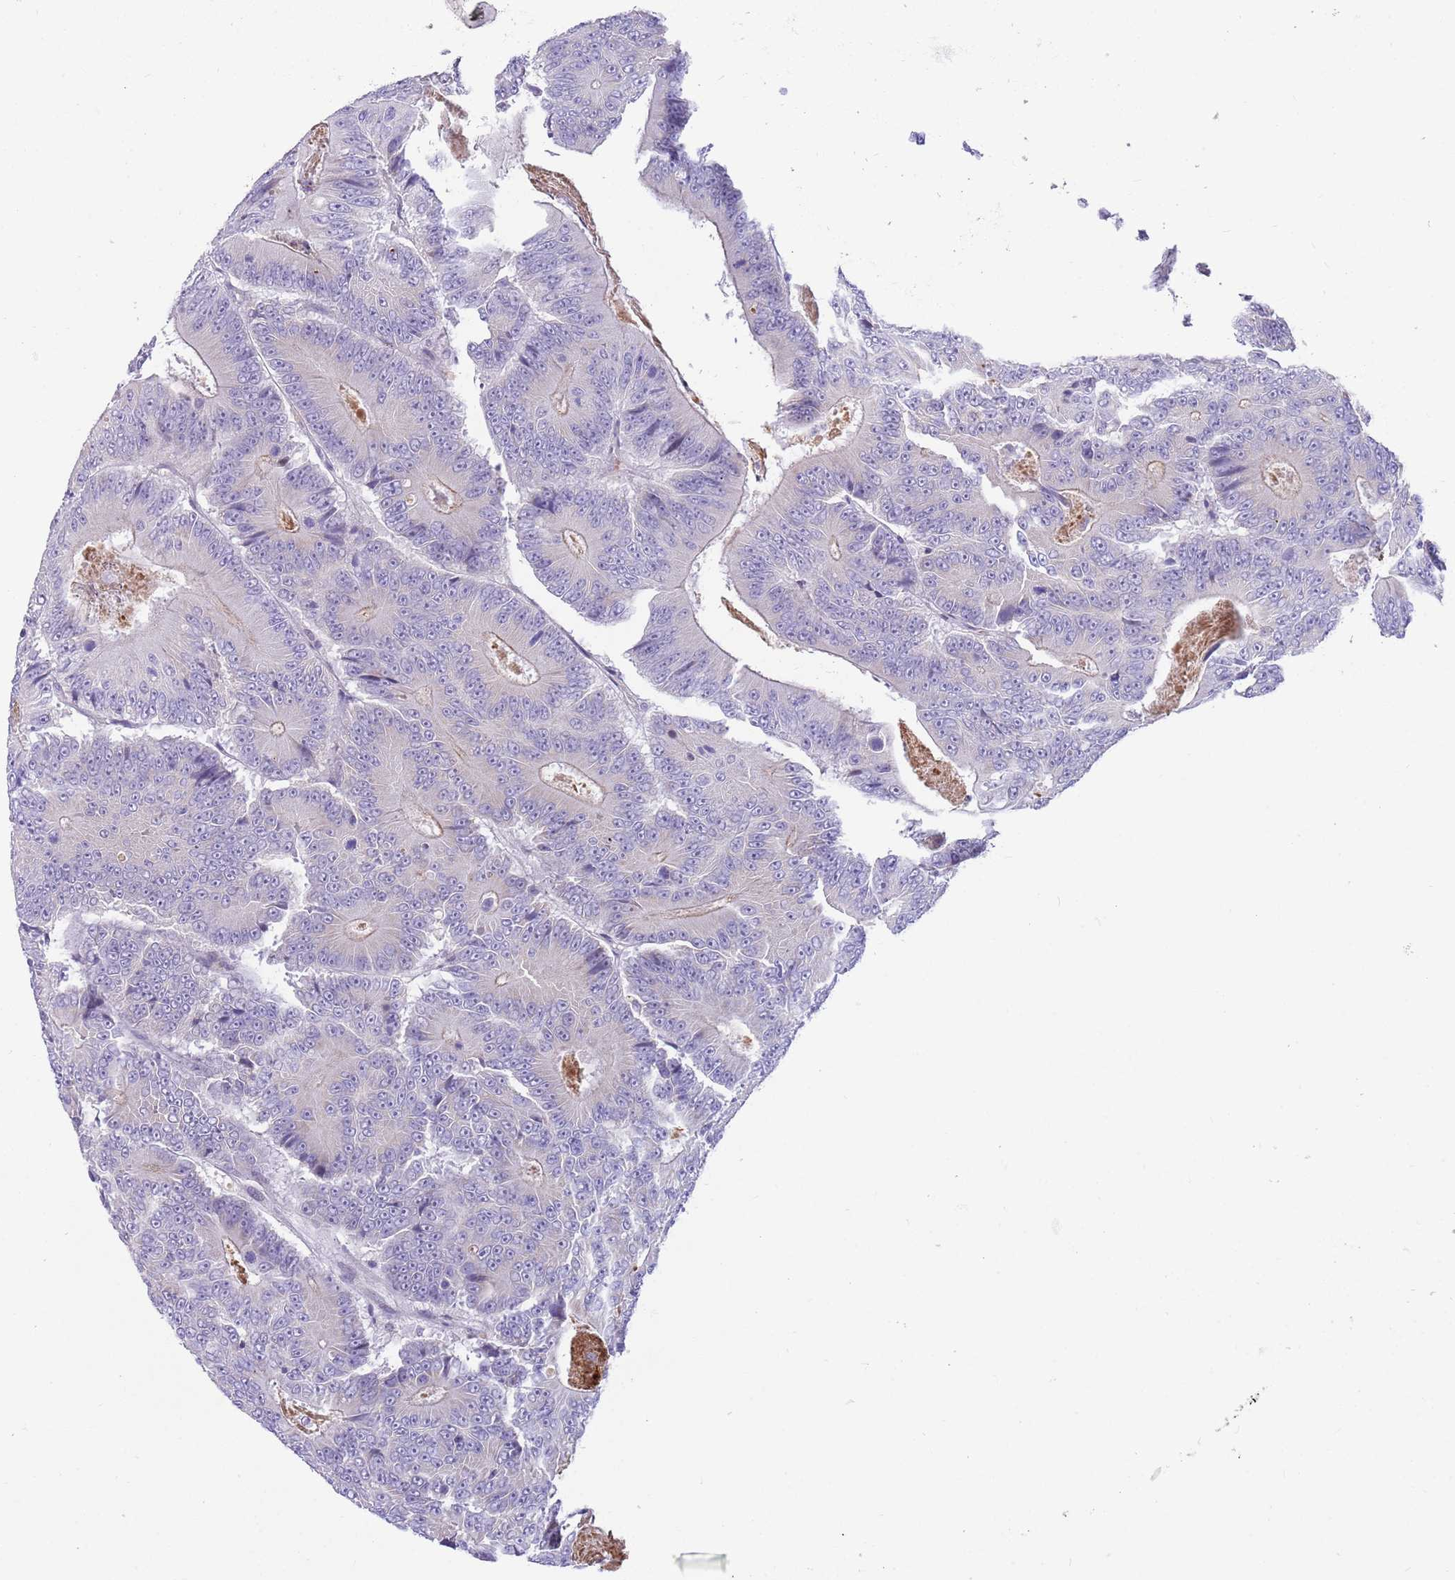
{"staining": {"intensity": "negative", "quantity": "none", "location": "none"}, "tissue": "colorectal cancer", "cell_type": "Tumor cells", "image_type": "cancer", "snomed": [{"axis": "morphology", "description": "Adenocarcinoma, NOS"}, {"axis": "topography", "description": "Colon"}], "caption": "Human adenocarcinoma (colorectal) stained for a protein using immunohistochemistry (IHC) demonstrates no positivity in tumor cells.", "gene": "DDHD1", "patient": {"sex": "male", "age": 83}}